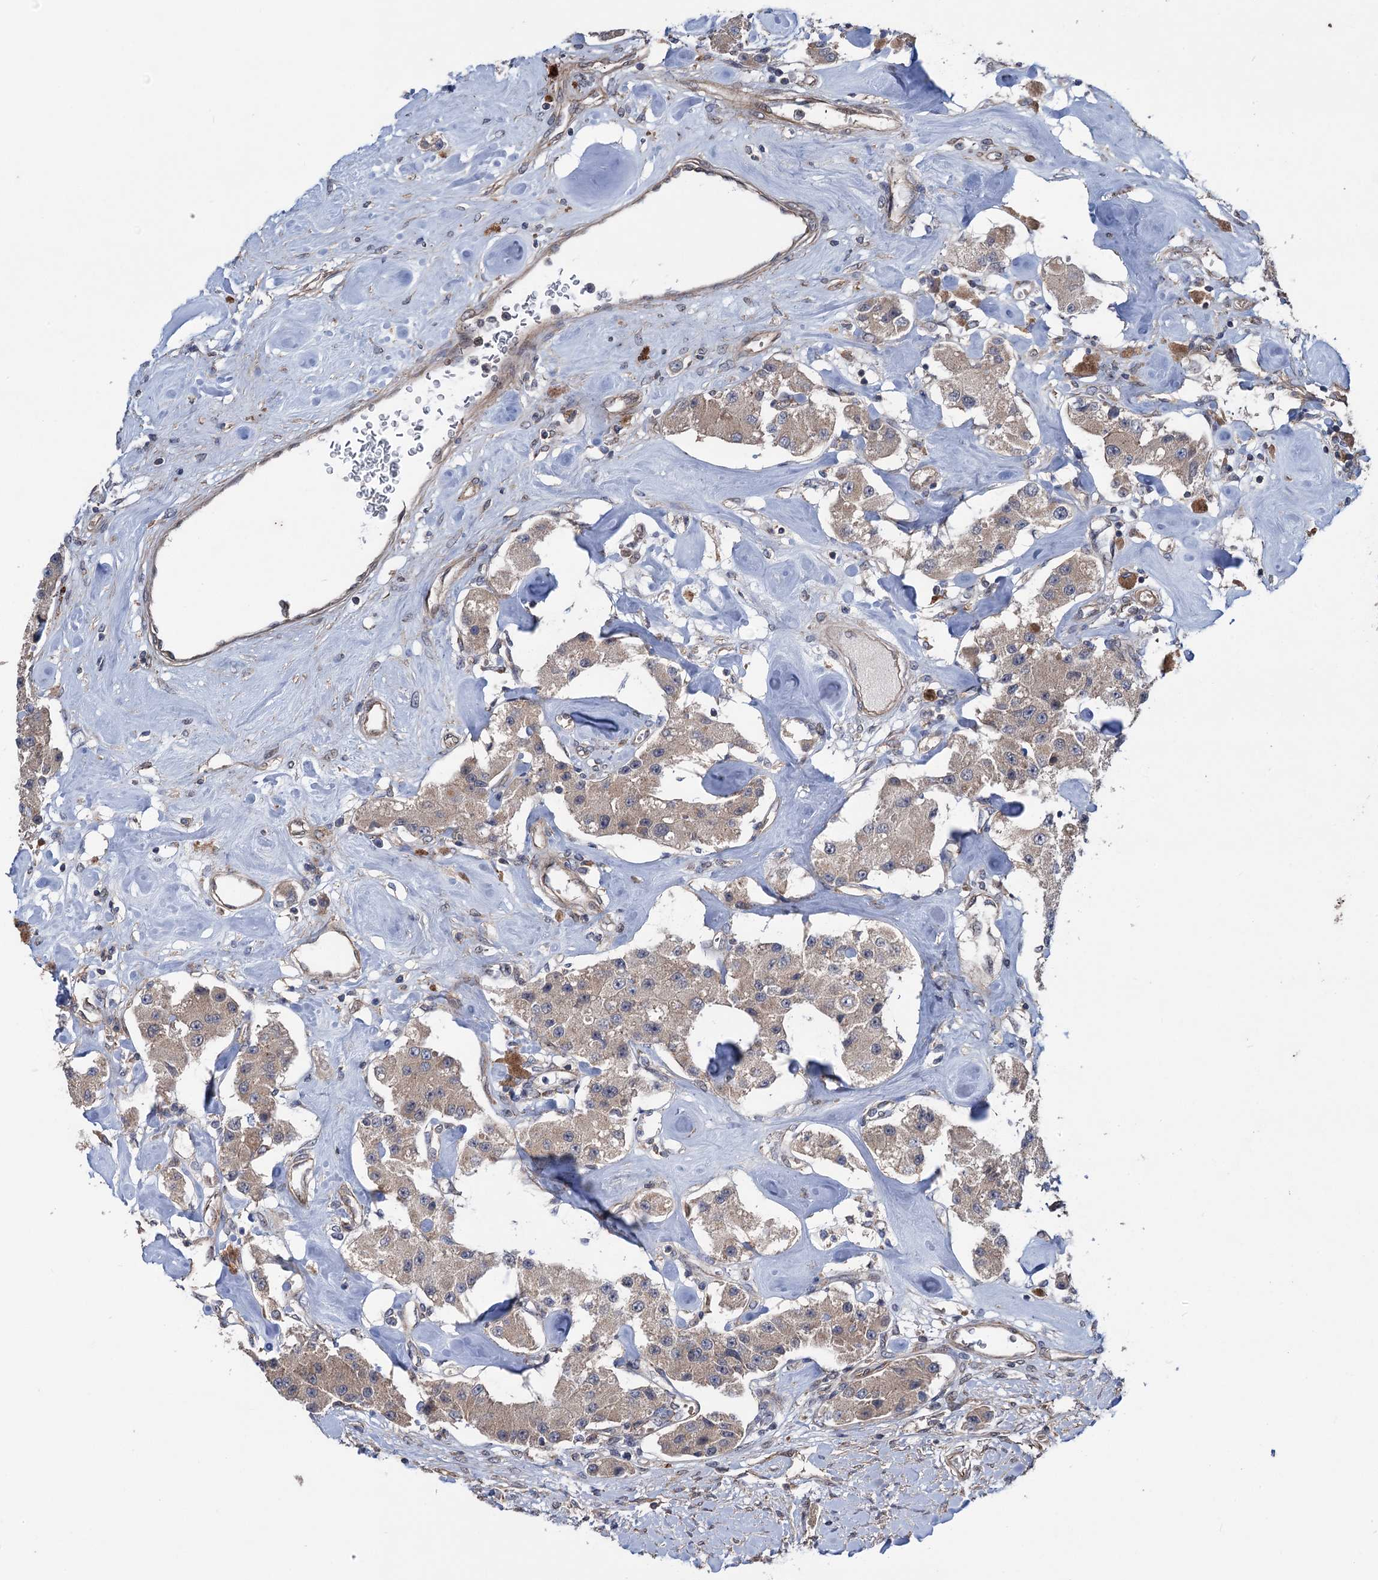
{"staining": {"intensity": "weak", "quantity": "<25%", "location": "cytoplasmic/membranous"}, "tissue": "carcinoid", "cell_type": "Tumor cells", "image_type": "cancer", "snomed": [{"axis": "morphology", "description": "Carcinoid, malignant, NOS"}, {"axis": "topography", "description": "Pancreas"}], "caption": "The IHC image has no significant positivity in tumor cells of carcinoid tissue.", "gene": "HAUS1", "patient": {"sex": "male", "age": 41}}